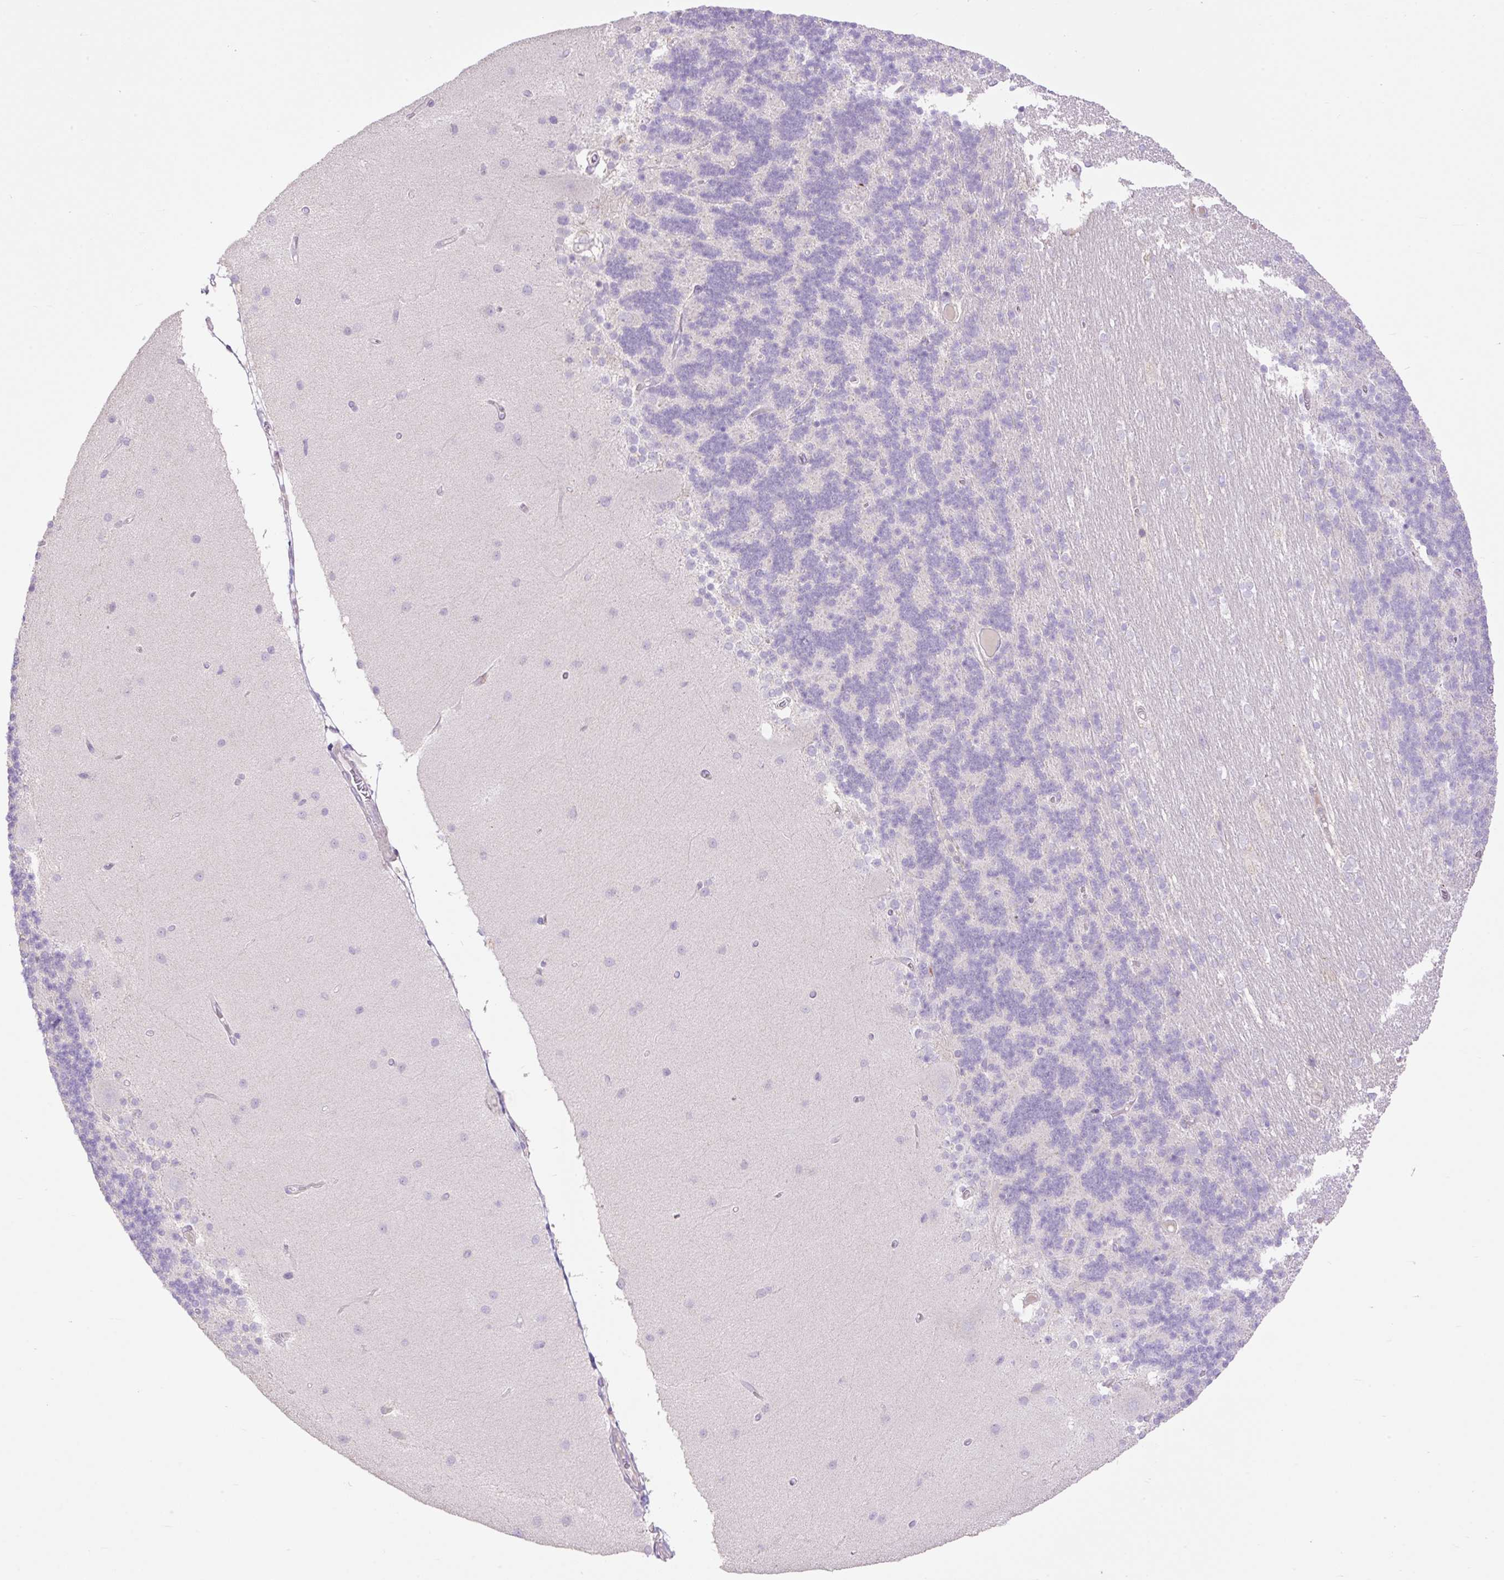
{"staining": {"intensity": "negative", "quantity": "none", "location": "none"}, "tissue": "cerebellum", "cell_type": "Cells in granular layer", "image_type": "normal", "snomed": [{"axis": "morphology", "description": "Normal tissue, NOS"}, {"axis": "topography", "description": "Cerebellum"}], "caption": "The immunohistochemistry micrograph has no significant expression in cells in granular layer of cerebellum. The staining was performed using DAB to visualize the protein expression in brown, while the nuclei were stained in blue with hematoxylin (Magnification: 20x).", "gene": "VPS25", "patient": {"sex": "female", "age": 54}}